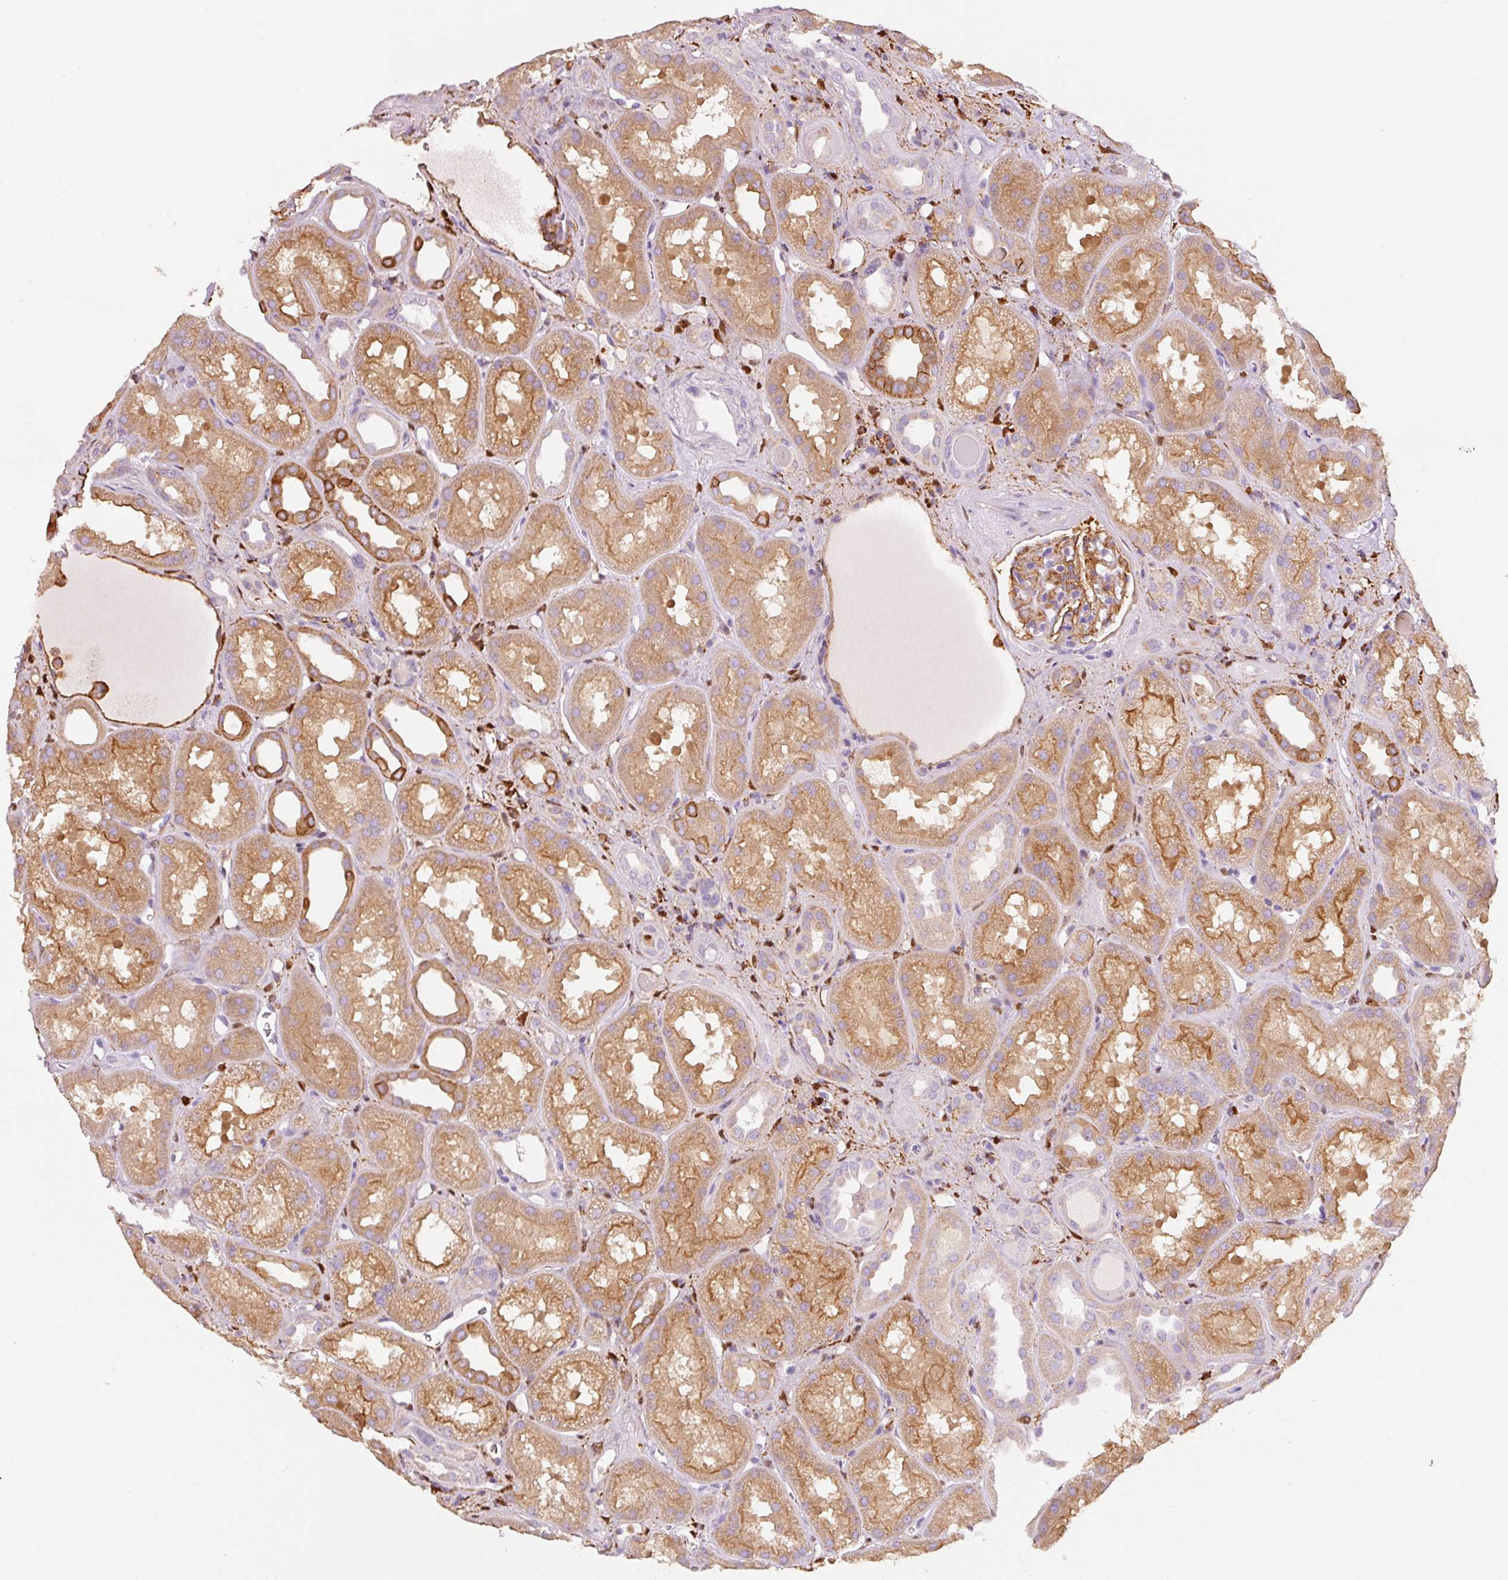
{"staining": {"intensity": "moderate", "quantity": ">75%", "location": "cytoplasmic/membranous"}, "tissue": "kidney", "cell_type": "Cells in glomeruli", "image_type": "normal", "snomed": [{"axis": "morphology", "description": "Normal tissue, NOS"}, {"axis": "topography", "description": "Kidney"}], "caption": "Brown immunohistochemical staining in benign kidney reveals moderate cytoplasmic/membranous expression in approximately >75% of cells in glomeruli.", "gene": "IQGAP2", "patient": {"sex": "male", "age": 61}}